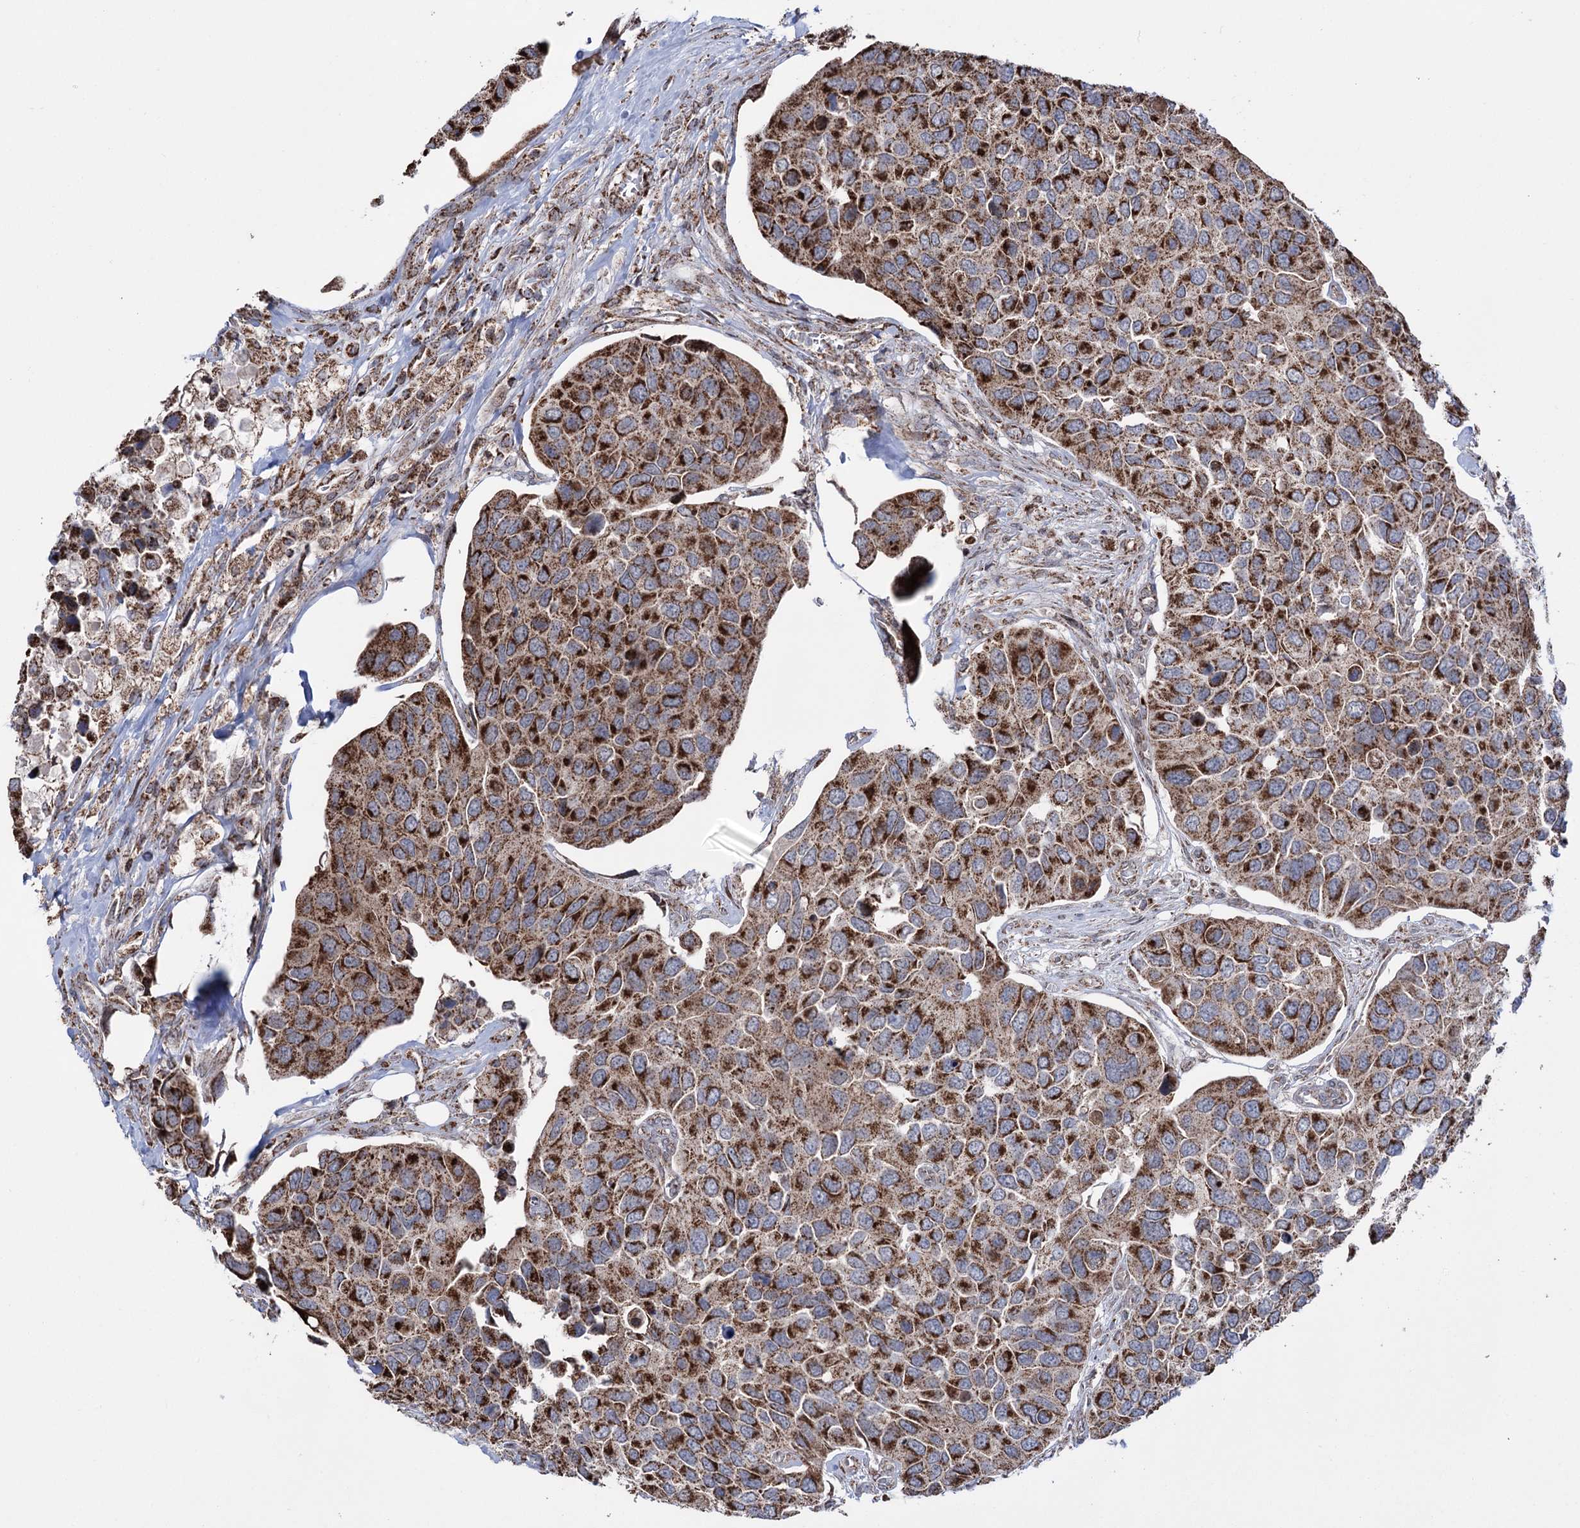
{"staining": {"intensity": "strong", "quantity": ">75%", "location": "cytoplasmic/membranous"}, "tissue": "urothelial cancer", "cell_type": "Tumor cells", "image_type": "cancer", "snomed": [{"axis": "morphology", "description": "Urothelial carcinoma, High grade"}, {"axis": "topography", "description": "Urinary bladder"}], "caption": "Approximately >75% of tumor cells in human urothelial cancer exhibit strong cytoplasmic/membranous protein positivity as visualized by brown immunohistochemical staining.", "gene": "CREB3L4", "patient": {"sex": "male", "age": 74}}